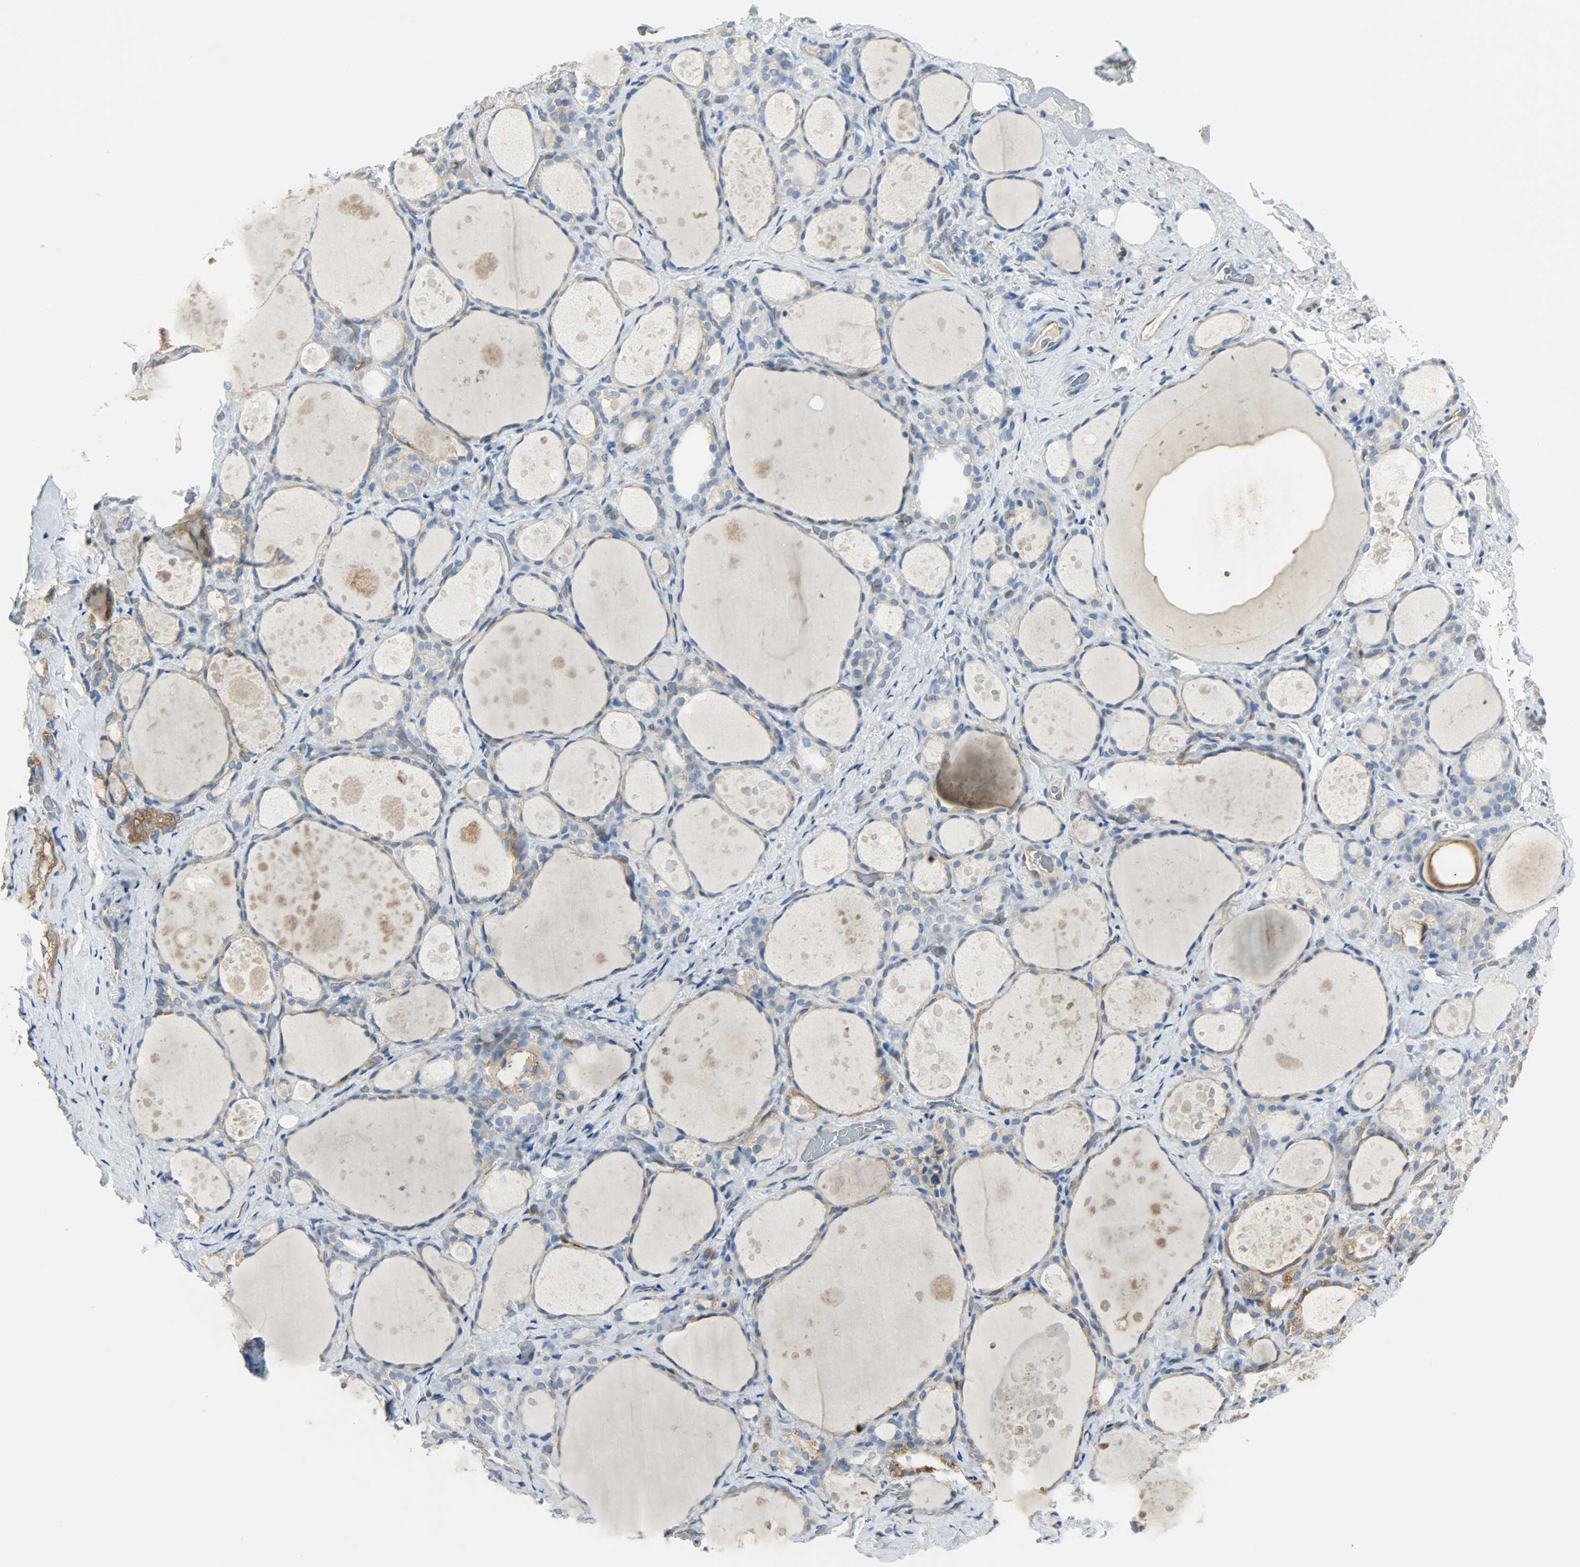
{"staining": {"intensity": "moderate", "quantity": "25%-75%", "location": "cytoplasmic/membranous"}, "tissue": "thyroid gland", "cell_type": "Glandular cells", "image_type": "normal", "snomed": [{"axis": "morphology", "description": "Normal tissue, NOS"}, {"axis": "topography", "description": "Thyroid gland"}], "caption": "A medium amount of moderate cytoplasmic/membranous staining is seen in about 25%-75% of glandular cells in benign thyroid gland. The staining was performed using DAB (3,3'-diaminobenzidine), with brown indicating positive protein expression. Nuclei are stained blue with hematoxylin.", "gene": "WARS1", "patient": {"sex": "female", "age": 75}}